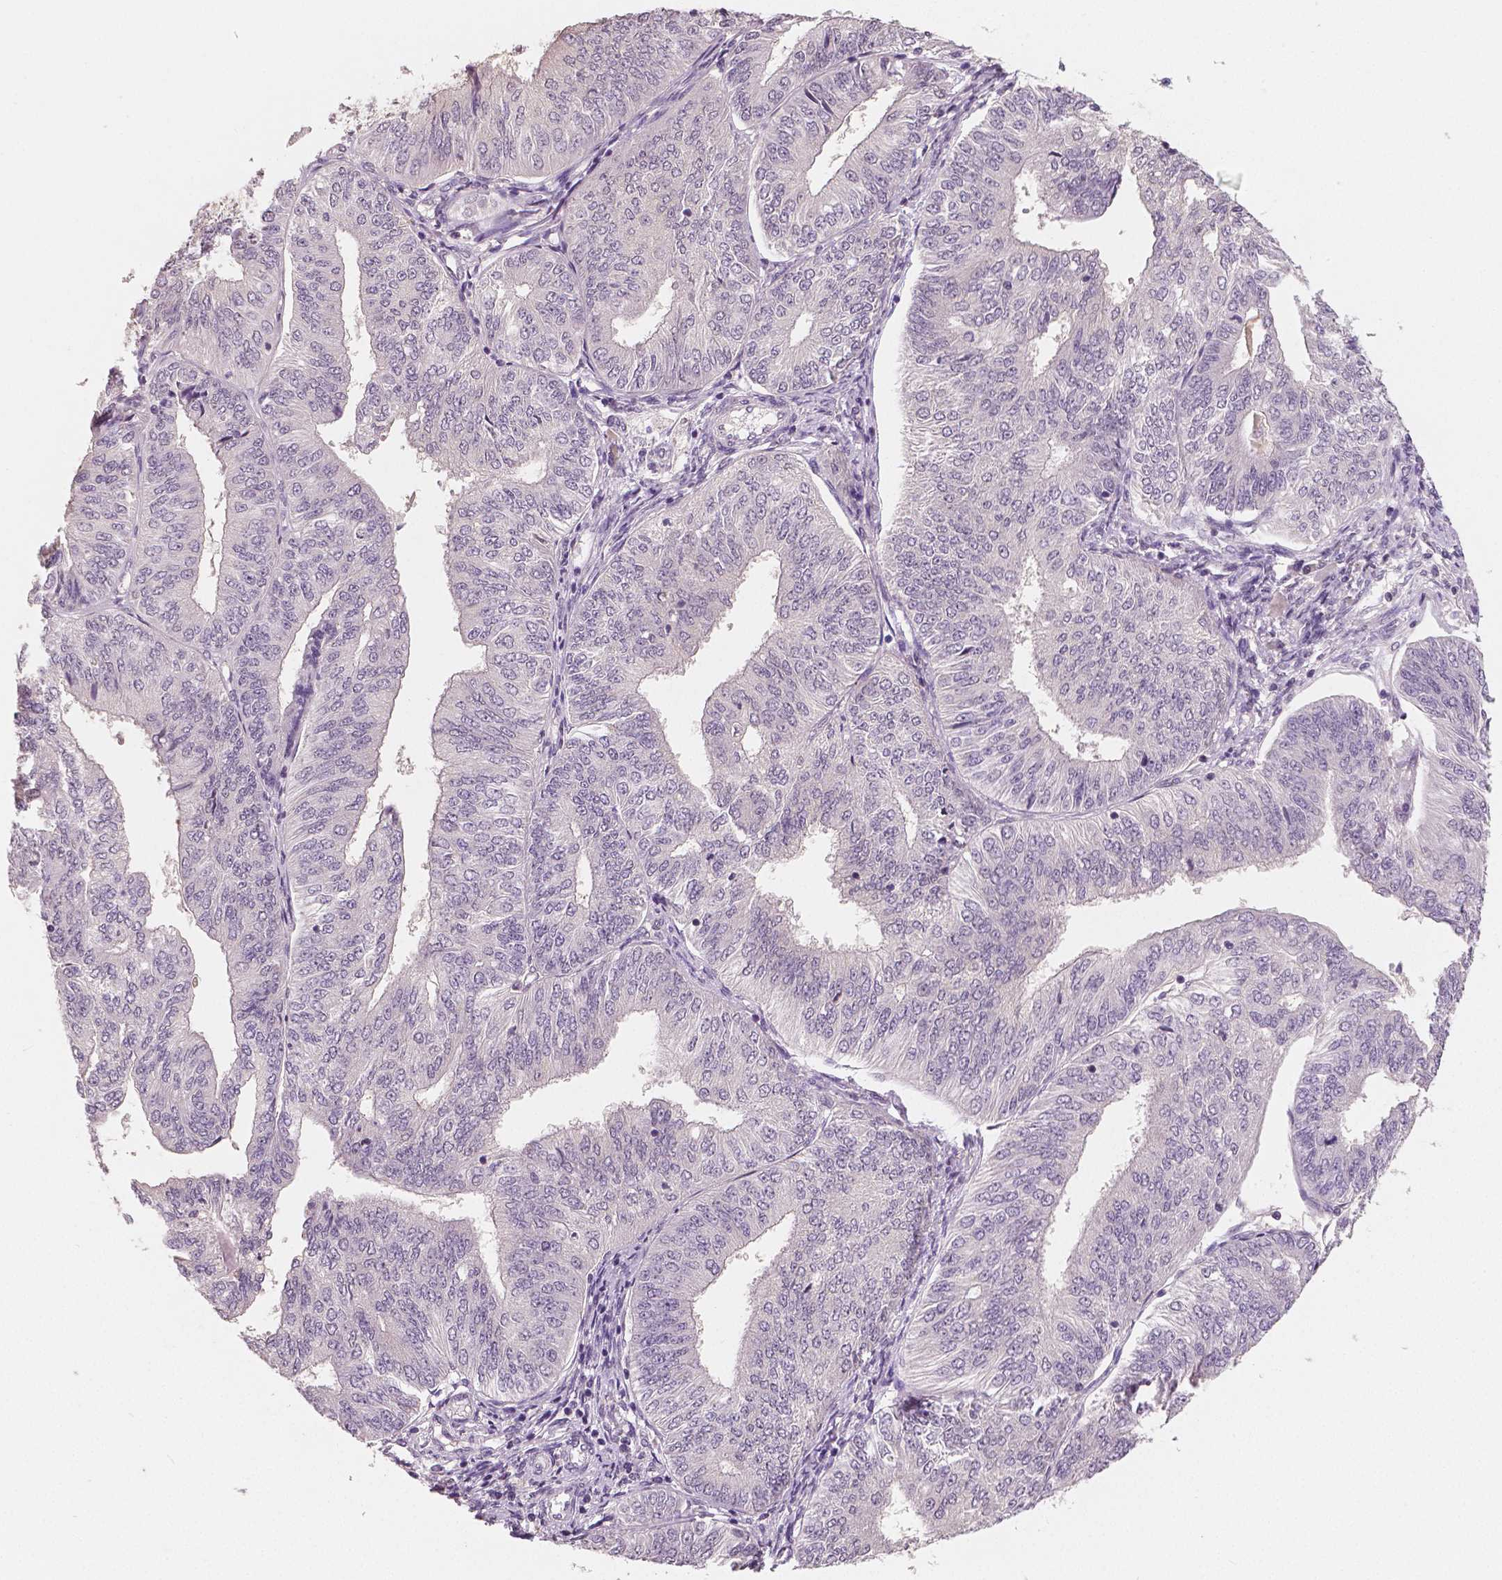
{"staining": {"intensity": "negative", "quantity": "none", "location": "none"}, "tissue": "endometrial cancer", "cell_type": "Tumor cells", "image_type": "cancer", "snomed": [{"axis": "morphology", "description": "Adenocarcinoma, NOS"}, {"axis": "topography", "description": "Endometrium"}], "caption": "A photomicrograph of human endometrial cancer (adenocarcinoma) is negative for staining in tumor cells. (Brightfield microscopy of DAB (3,3'-diaminobenzidine) immunohistochemistry at high magnification).", "gene": "RNASE7", "patient": {"sex": "female", "age": 58}}